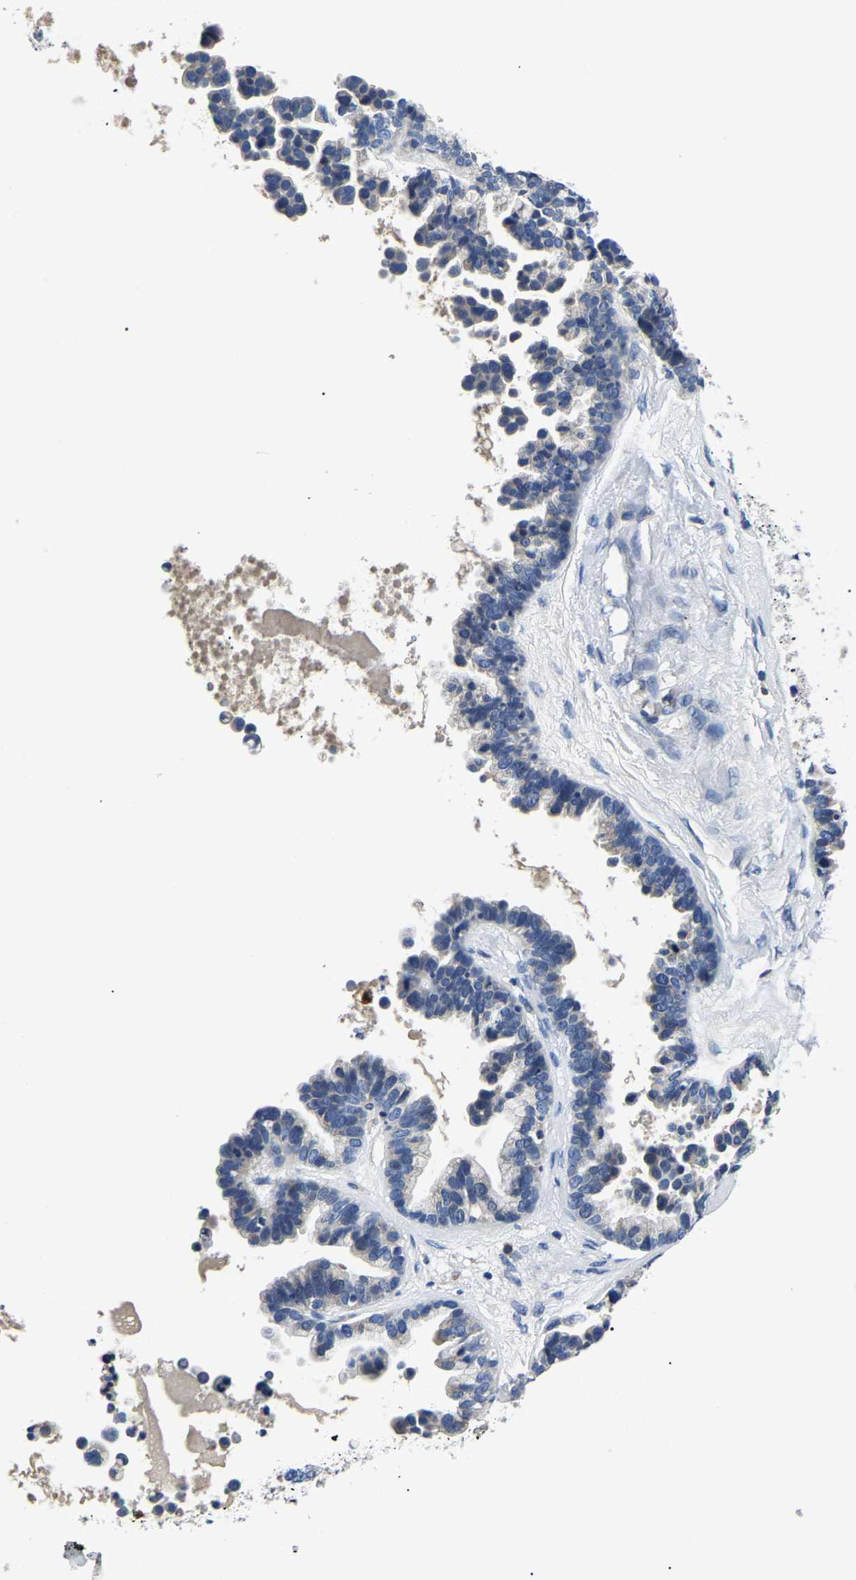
{"staining": {"intensity": "negative", "quantity": "none", "location": "none"}, "tissue": "ovarian cancer", "cell_type": "Tumor cells", "image_type": "cancer", "snomed": [{"axis": "morphology", "description": "Cystadenocarcinoma, serous, NOS"}, {"axis": "topography", "description": "Ovary"}], "caption": "Tumor cells are negative for brown protein staining in serous cystadenocarcinoma (ovarian).", "gene": "TOR1B", "patient": {"sex": "female", "age": 56}}